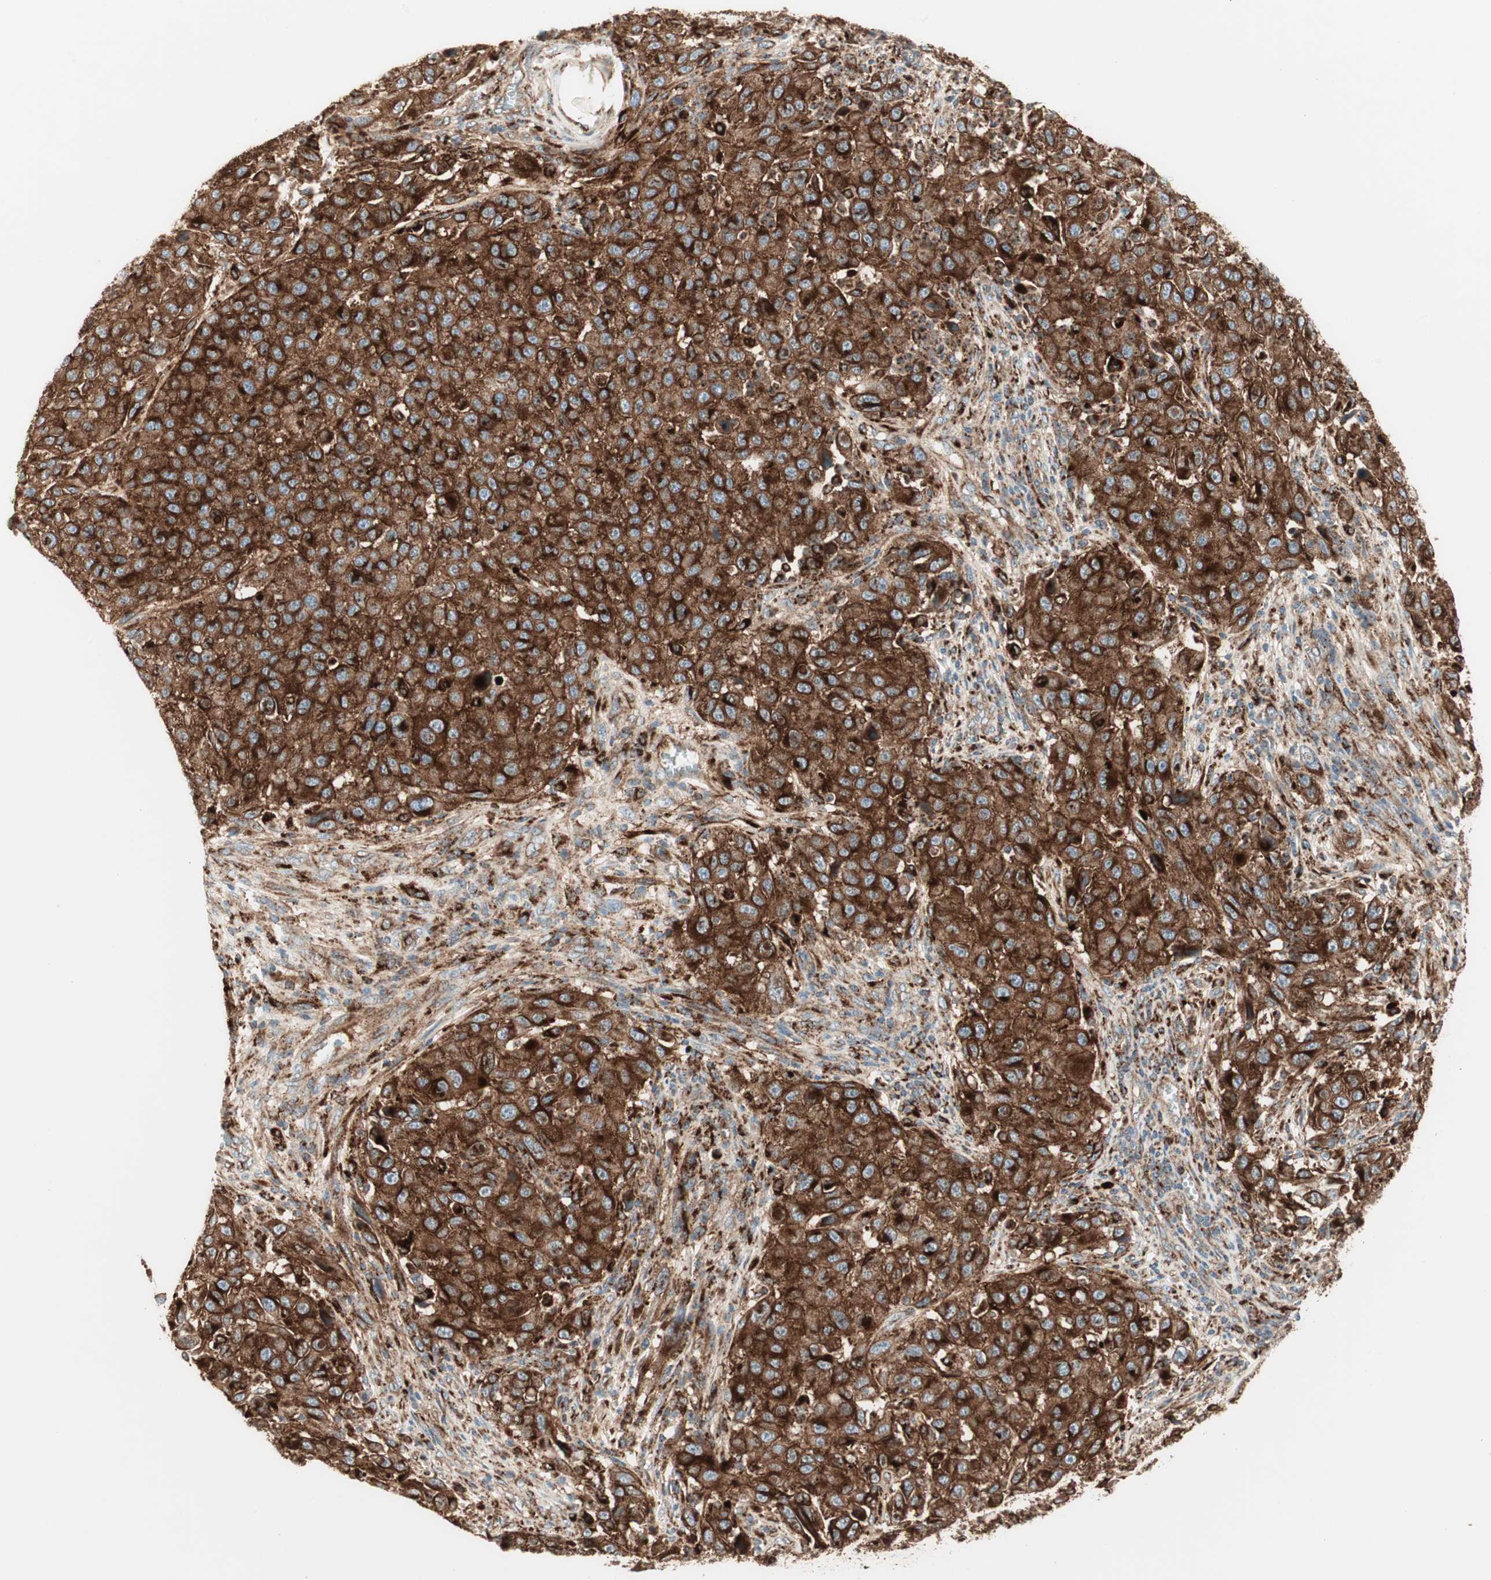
{"staining": {"intensity": "moderate", "quantity": ">75%", "location": "cytoplasmic/membranous"}, "tissue": "melanoma", "cell_type": "Tumor cells", "image_type": "cancer", "snomed": [{"axis": "morphology", "description": "Malignant melanoma, Metastatic site"}, {"axis": "topography", "description": "Lymph node"}], "caption": "Protein analysis of malignant melanoma (metastatic site) tissue demonstrates moderate cytoplasmic/membranous expression in about >75% of tumor cells.", "gene": "ATP6V1G1", "patient": {"sex": "male", "age": 61}}